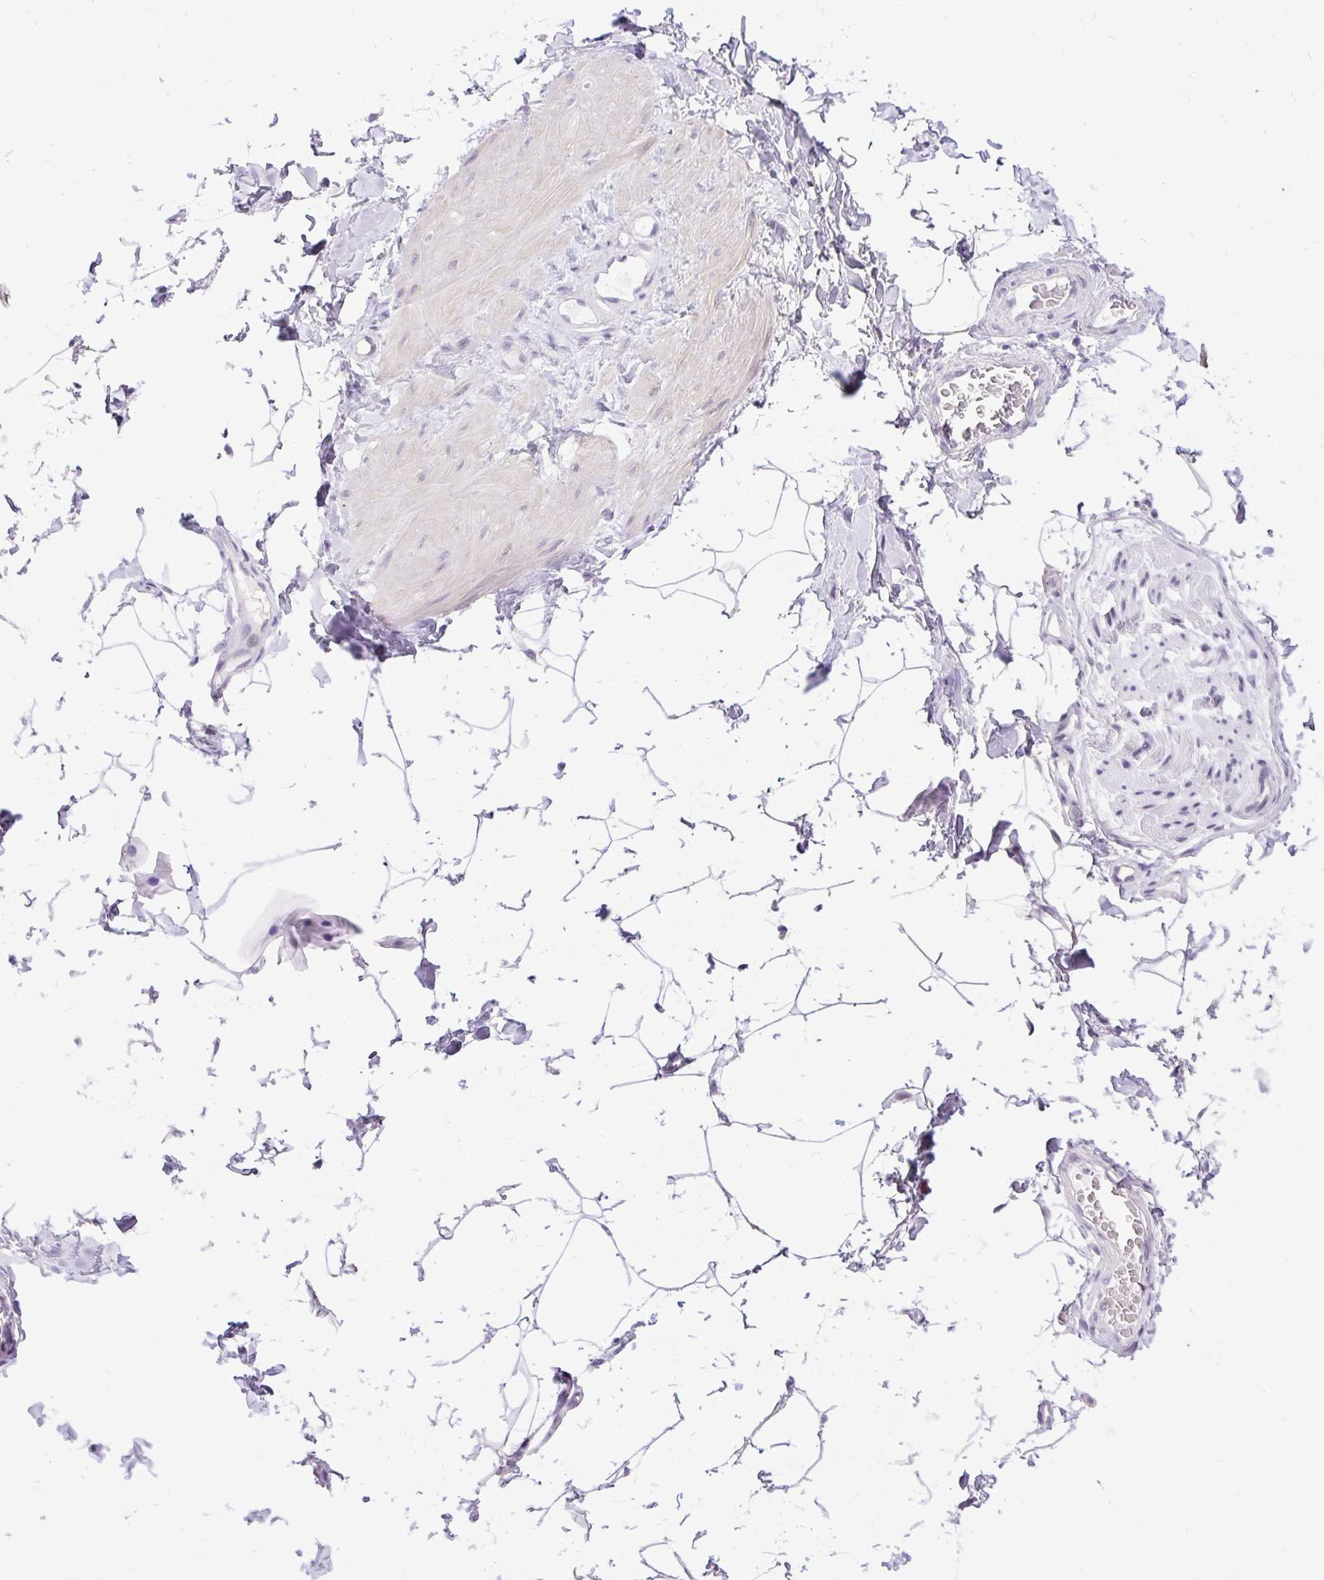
{"staining": {"intensity": "negative", "quantity": "none", "location": "none"}, "tissue": "adipose tissue", "cell_type": "Adipocytes", "image_type": "normal", "snomed": [{"axis": "morphology", "description": "Normal tissue, NOS"}, {"axis": "topography", "description": "Vascular tissue"}, {"axis": "topography", "description": "Peripheral nerve tissue"}], "caption": "Immunohistochemical staining of unremarkable human adipose tissue shows no significant staining in adipocytes.", "gene": "WNT10B", "patient": {"sex": "male", "age": 41}}